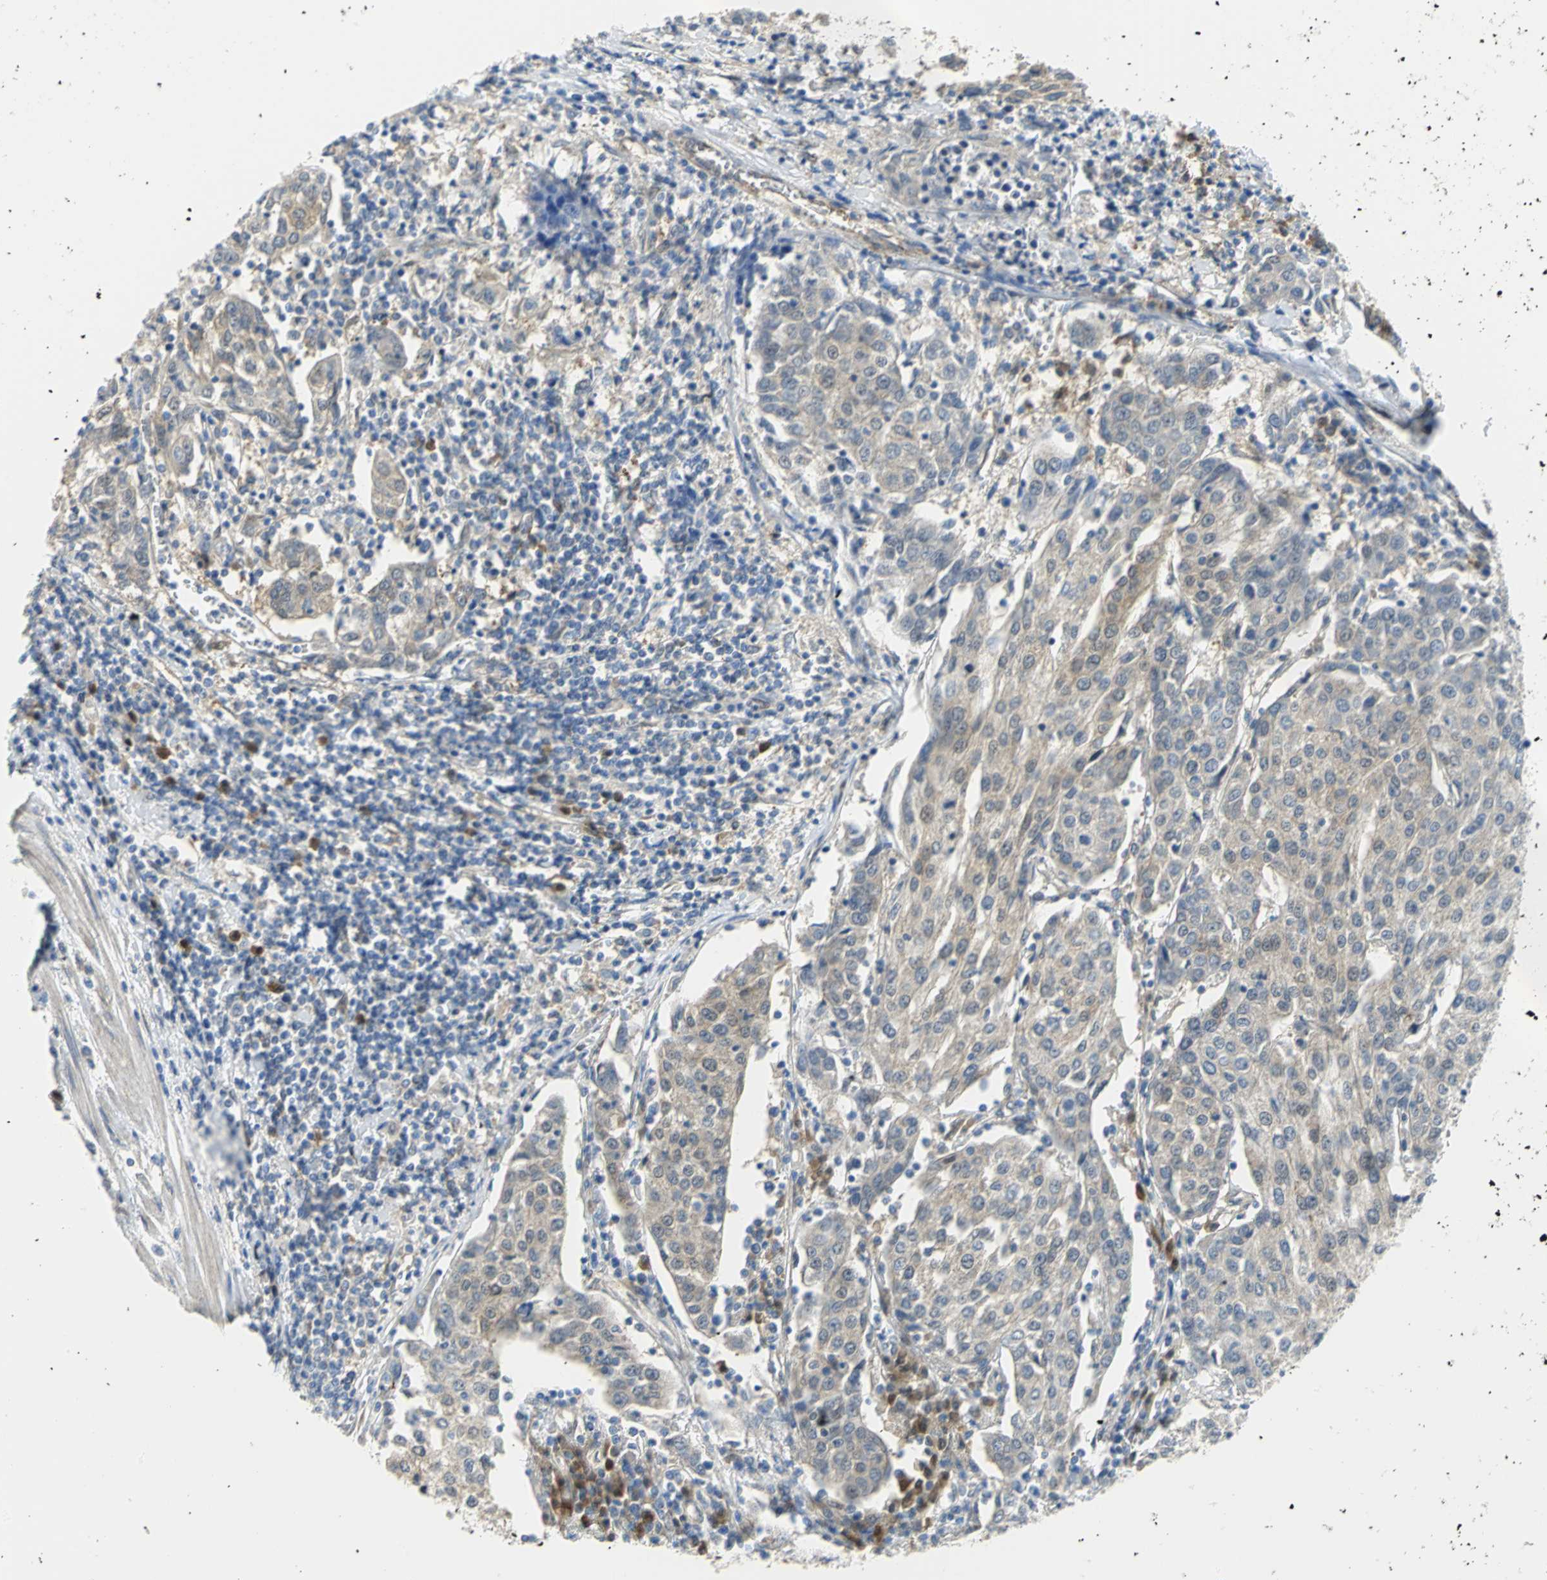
{"staining": {"intensity": "weak", "quantity": "25%-75%", "location": "cytoplasmic/membranous"}, "tissue": "urothelial cancer", "cell_type": "Tumor cells", "image_type": "cancer", "snomed": [{"axis": "morphology", "description": "Urothelial carcinoma, High grade"}, {"axis": "topography", "description": "Urinary bladder"}], "caption": "Immunohistochemistry (IHC) image of neoplastic tissue: urothelial cancer stained using IHC displays low levels of weak protein expression localized specifically in the cytoplasmic/membranous of tumor cells, appearing as a cytoplasmic/membranous brown color.", "gene": "PGM3", "patient": {"sex": "female", "age": 85}}